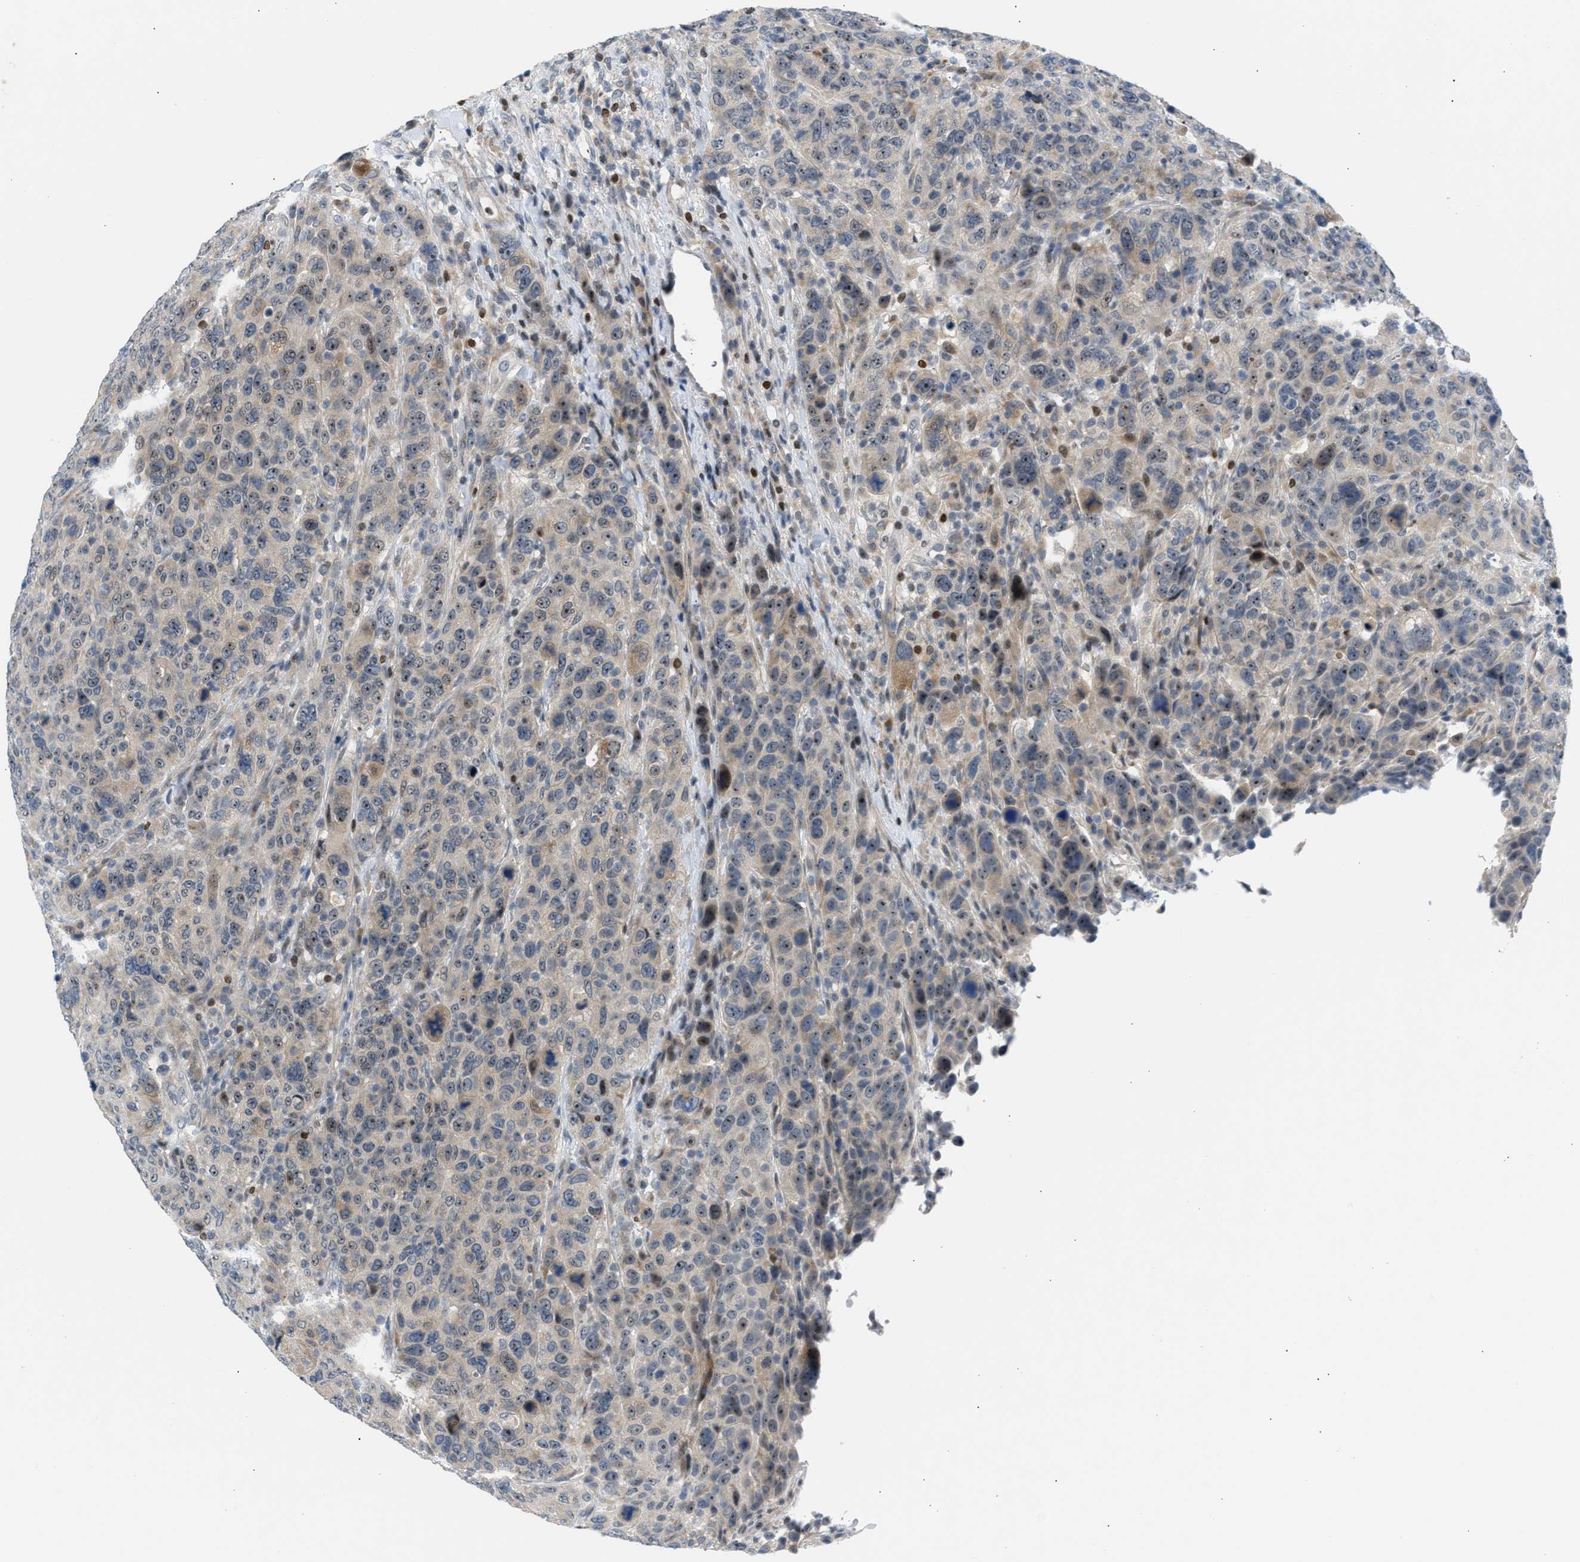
{"staining": {"intensity": "moderate", "quantity": "25%-75%", "location": "cytoplasmic/membranous,nuclear"}, "tissue": "breast cancer", "cell_type": "Tumor cells", "image_type": "cancer", "snomed": [{"axis": "morphology", "description": "Duct carcinoma"}, {"axis": "topography", "description": "Breast"}], "caption": "This is an image of immunohistochemistry staining of invasive ductal carcinoma (breast), which shows moderate staining in the cytoplasmic/membranous and nuclear of tumor cells.", "gene": "NPS", "patient": {"sex": "female", "age": 37}}